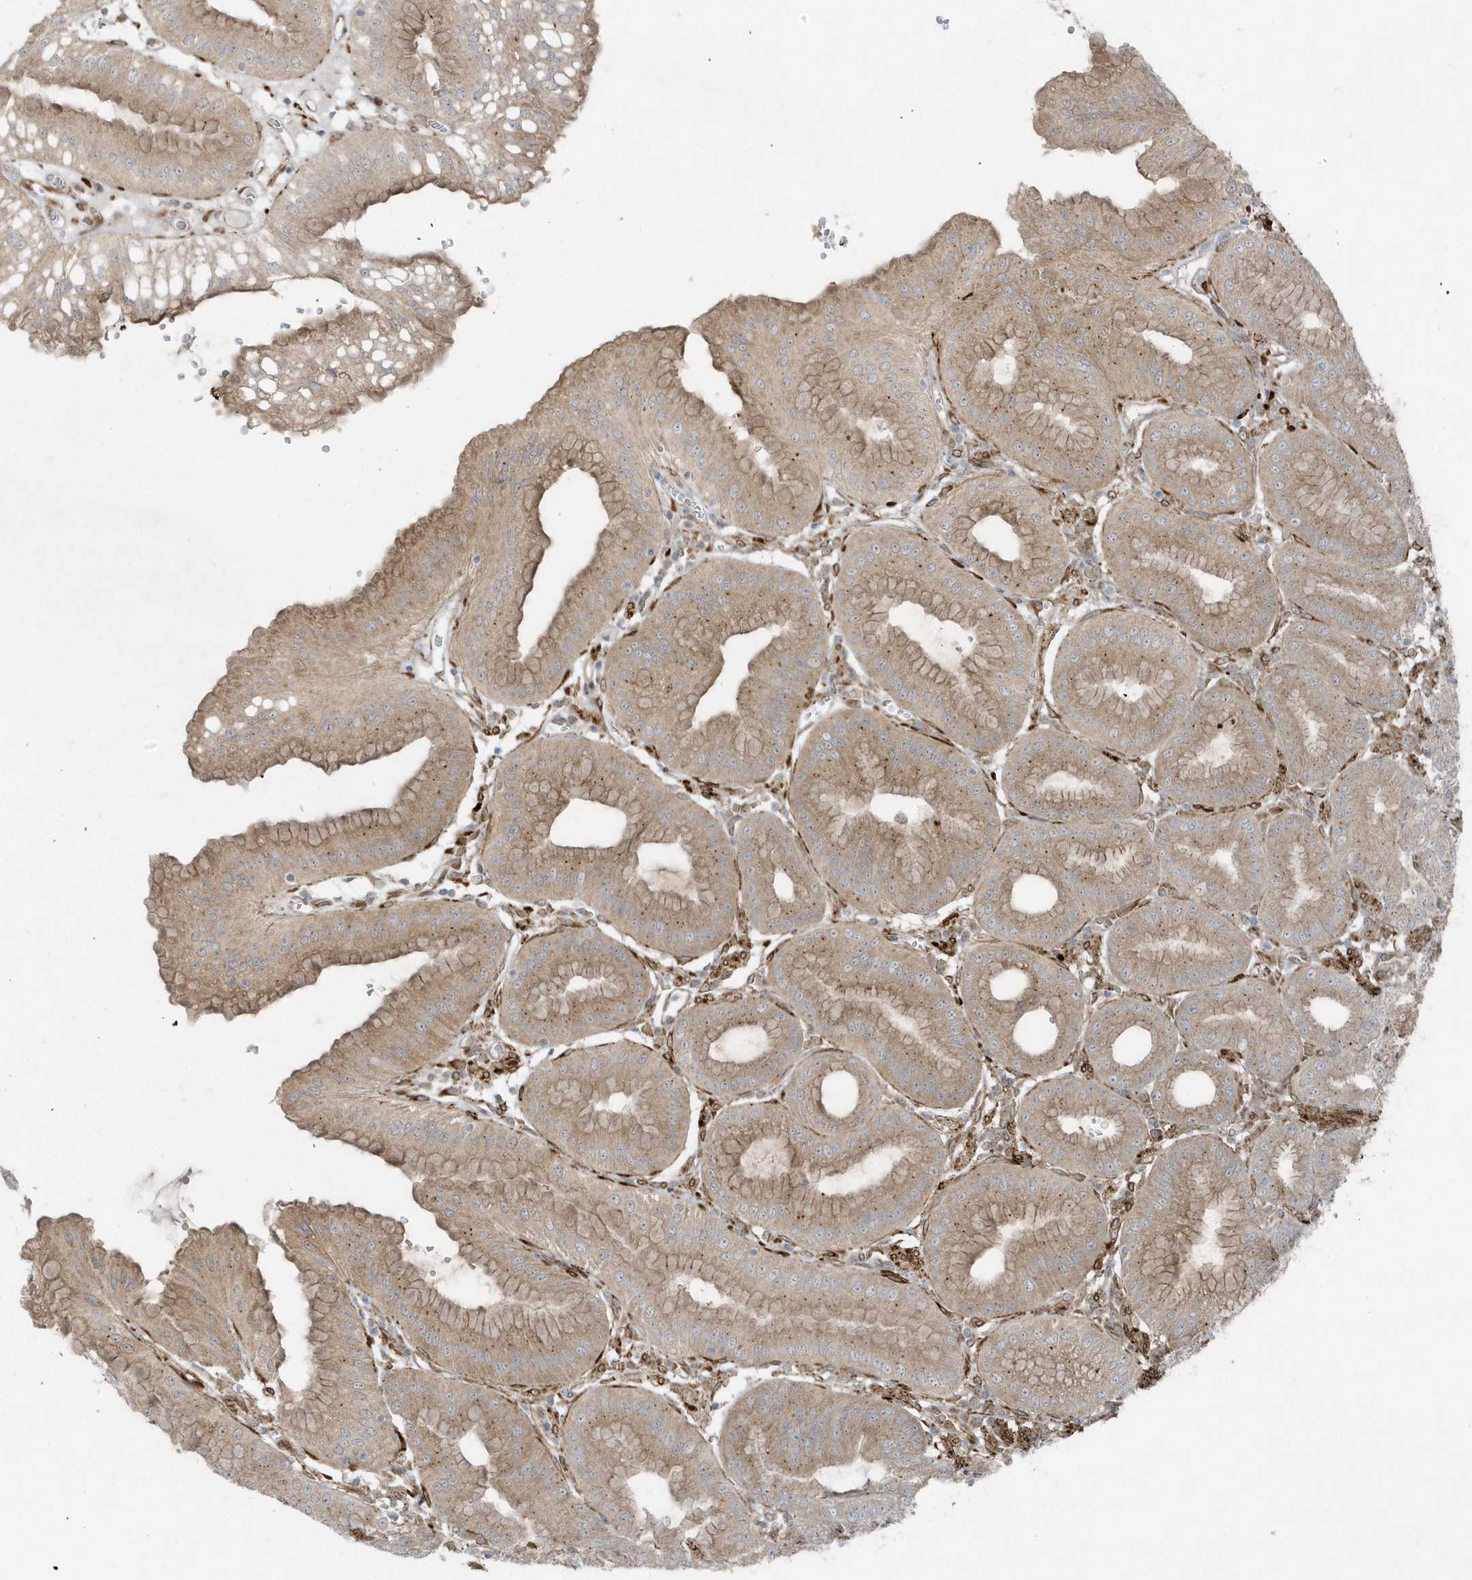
{"staining": {"intensity": "moderate", "quantity": ">75%", "location": "cytoplasmic/membranous"}, "tissue": "stomach", "cell_type": "Glandular cells", "image_type": "normal", "snomed": [{"axis": "morphology", "description": "Normal tissue, NOS"}, {"axis": "topography", "description": "Stomach, lower"}], "caption": "Unremarkable stomach reveals moderate cytoplasmic/membranous positivity in about >75% of glandular cells, visualized by immunohistochemistry.", "gene": "FAM98A", "patient": {"sex": "male", "age": 71}}